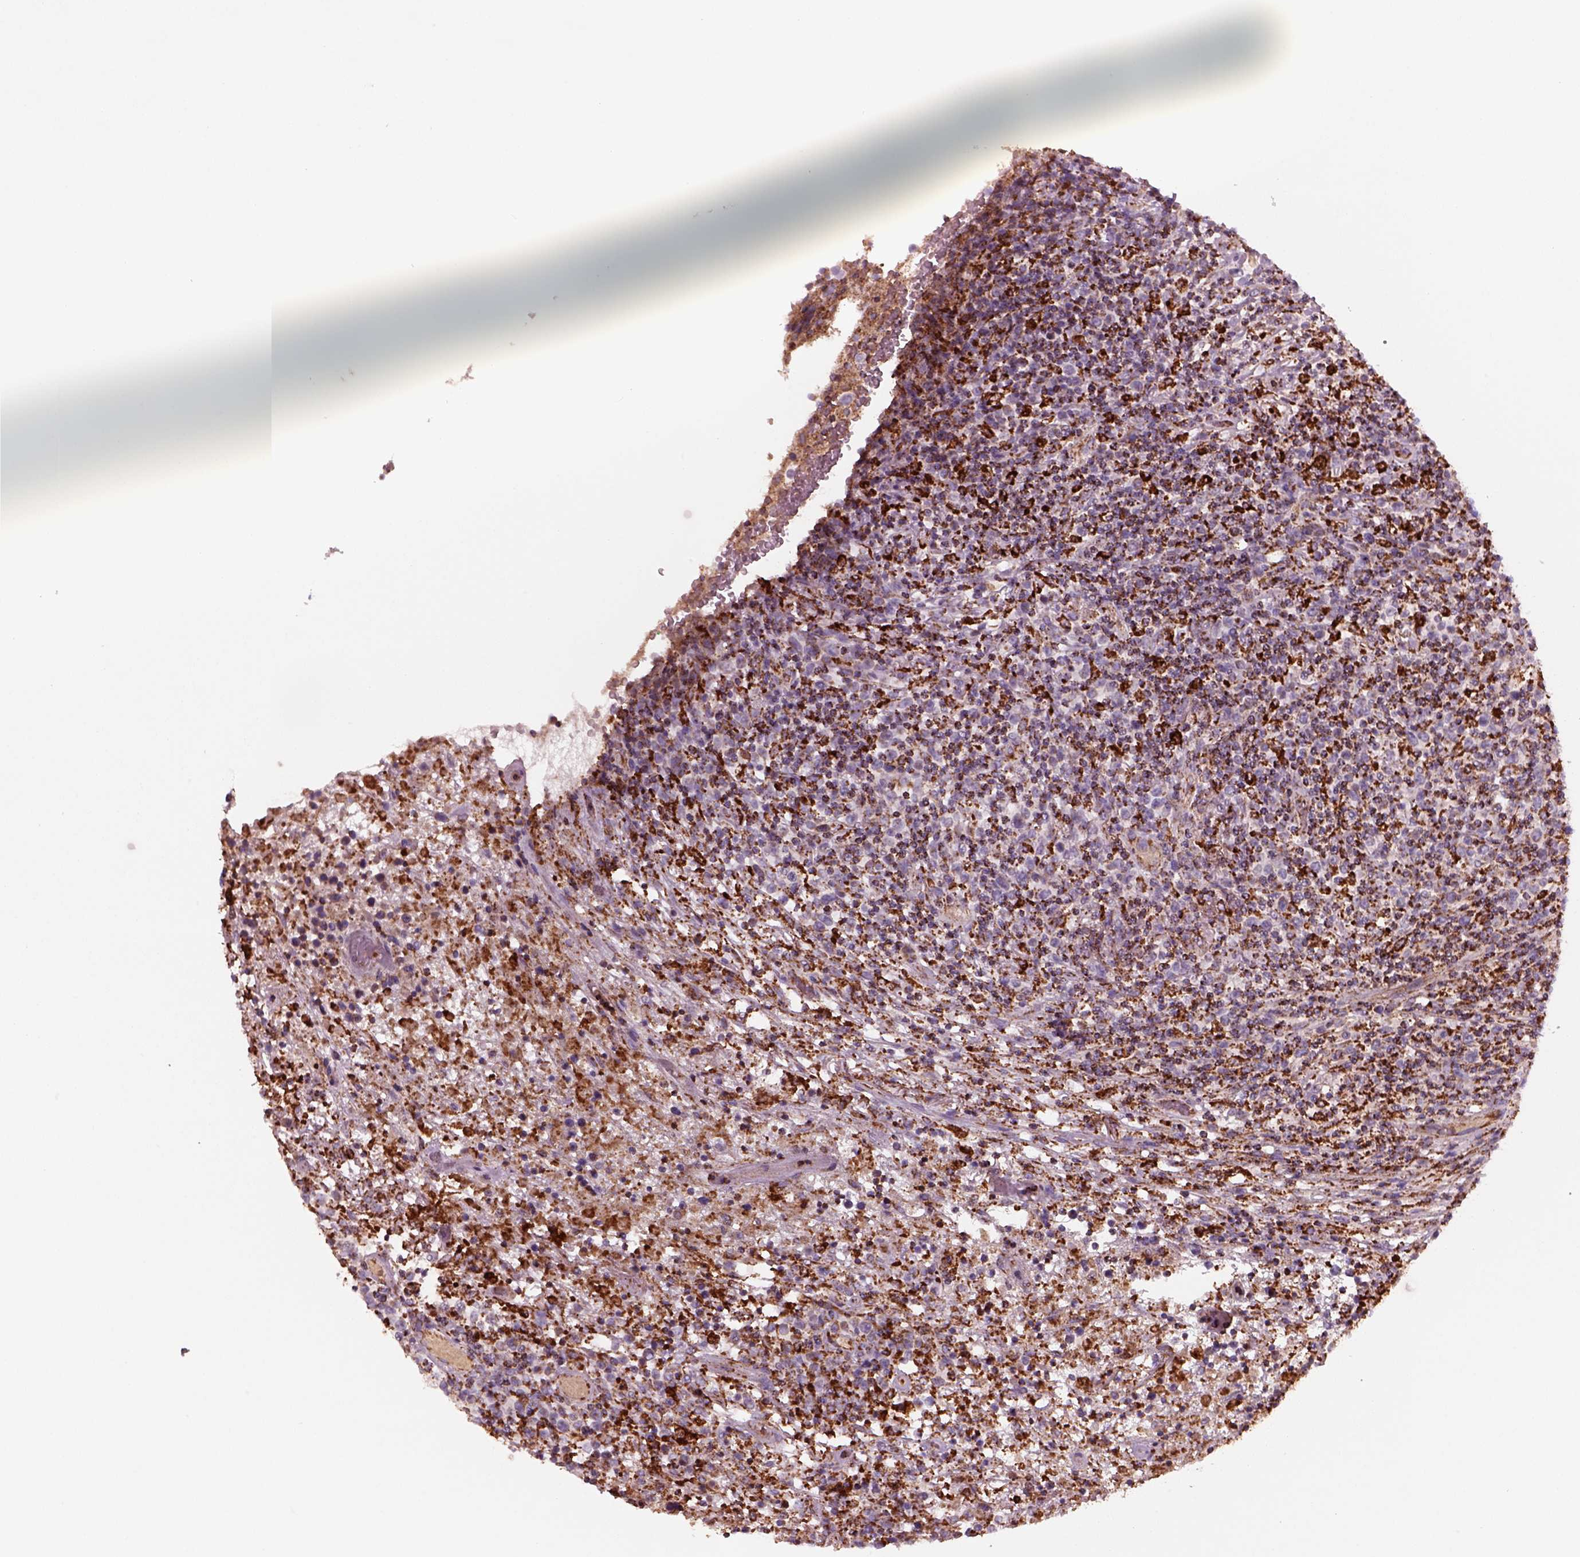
{"staining": {"intensity": "strong", "quantity": ">75%", "location": "cytoplasmic/membranous"}, "tissue": "lymphoma", "cell_type": "Tumor cells", "image_type": "cancer", "snomed": [{"axis": "morphology", "description": "Malignant lymphoma, non-Hodgkin's type, High grade"}, {"axis": "topography", "description": "Lung"}], "caption": "Brown immunohistochemical staining in malignant lymphoma, non-Hodgkin's type (high-grade) demonstrates strong cytoplasmic/membranous expression in about >75% of tumor cells.", "gene": "SLC25A24", "patient": {"sex": "male", "age": 79}}